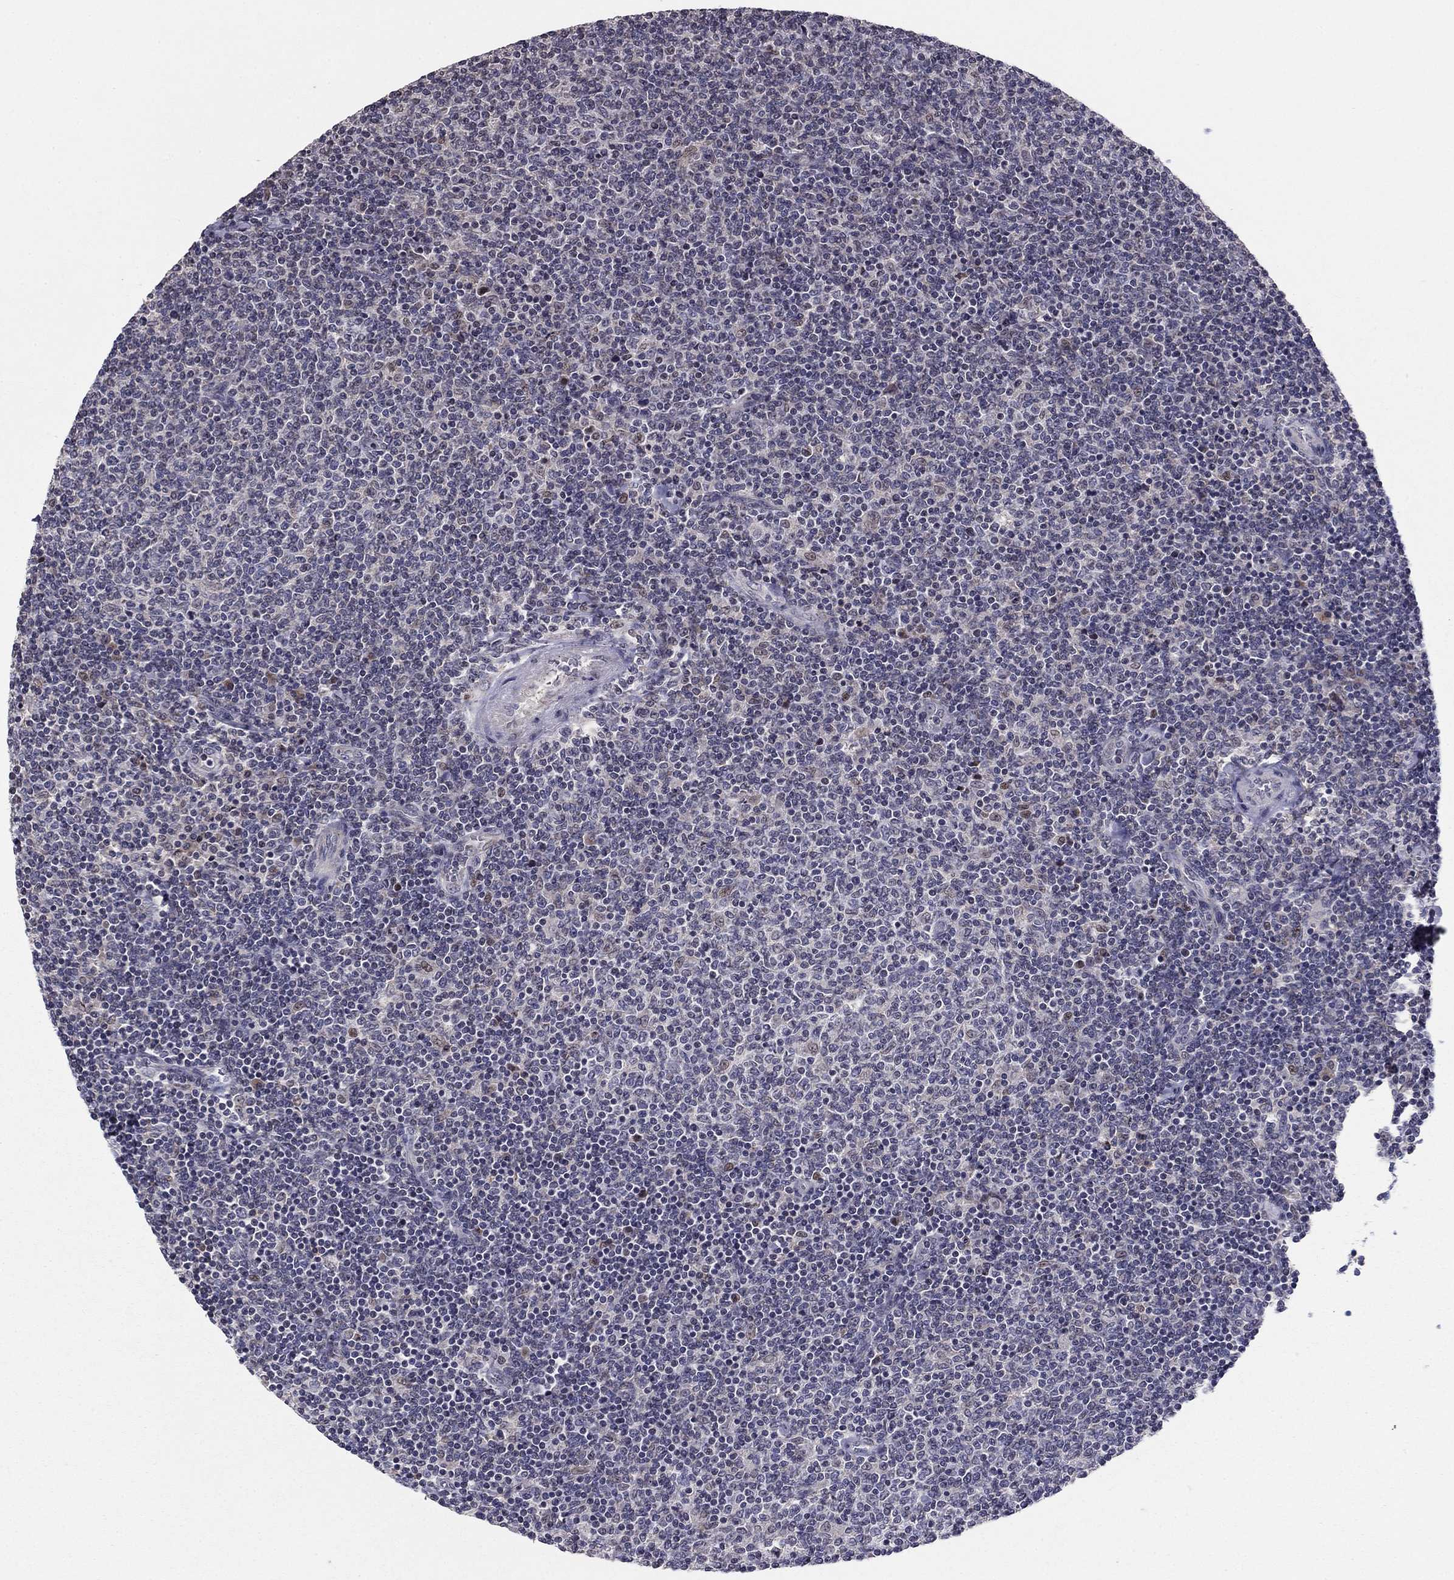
{"staining": {"intensity": "negative", "quantity": "none", "location": "none"}, "tissue": "lymphoma", "cell_type": "Tumor cells", "image_type": "cancer", "snomed": [{"axis": "morphology", "description": "Malignant lymphoma, non-Hodgkin's type, Low grade"}, {"axis": "topography", "description": "Lymph node"}], "caption": "Tumor cells are negative for brown protein staining in lymphoma.", "gene": "HCN1", "patient": {"sex": "male", "age": 52}}